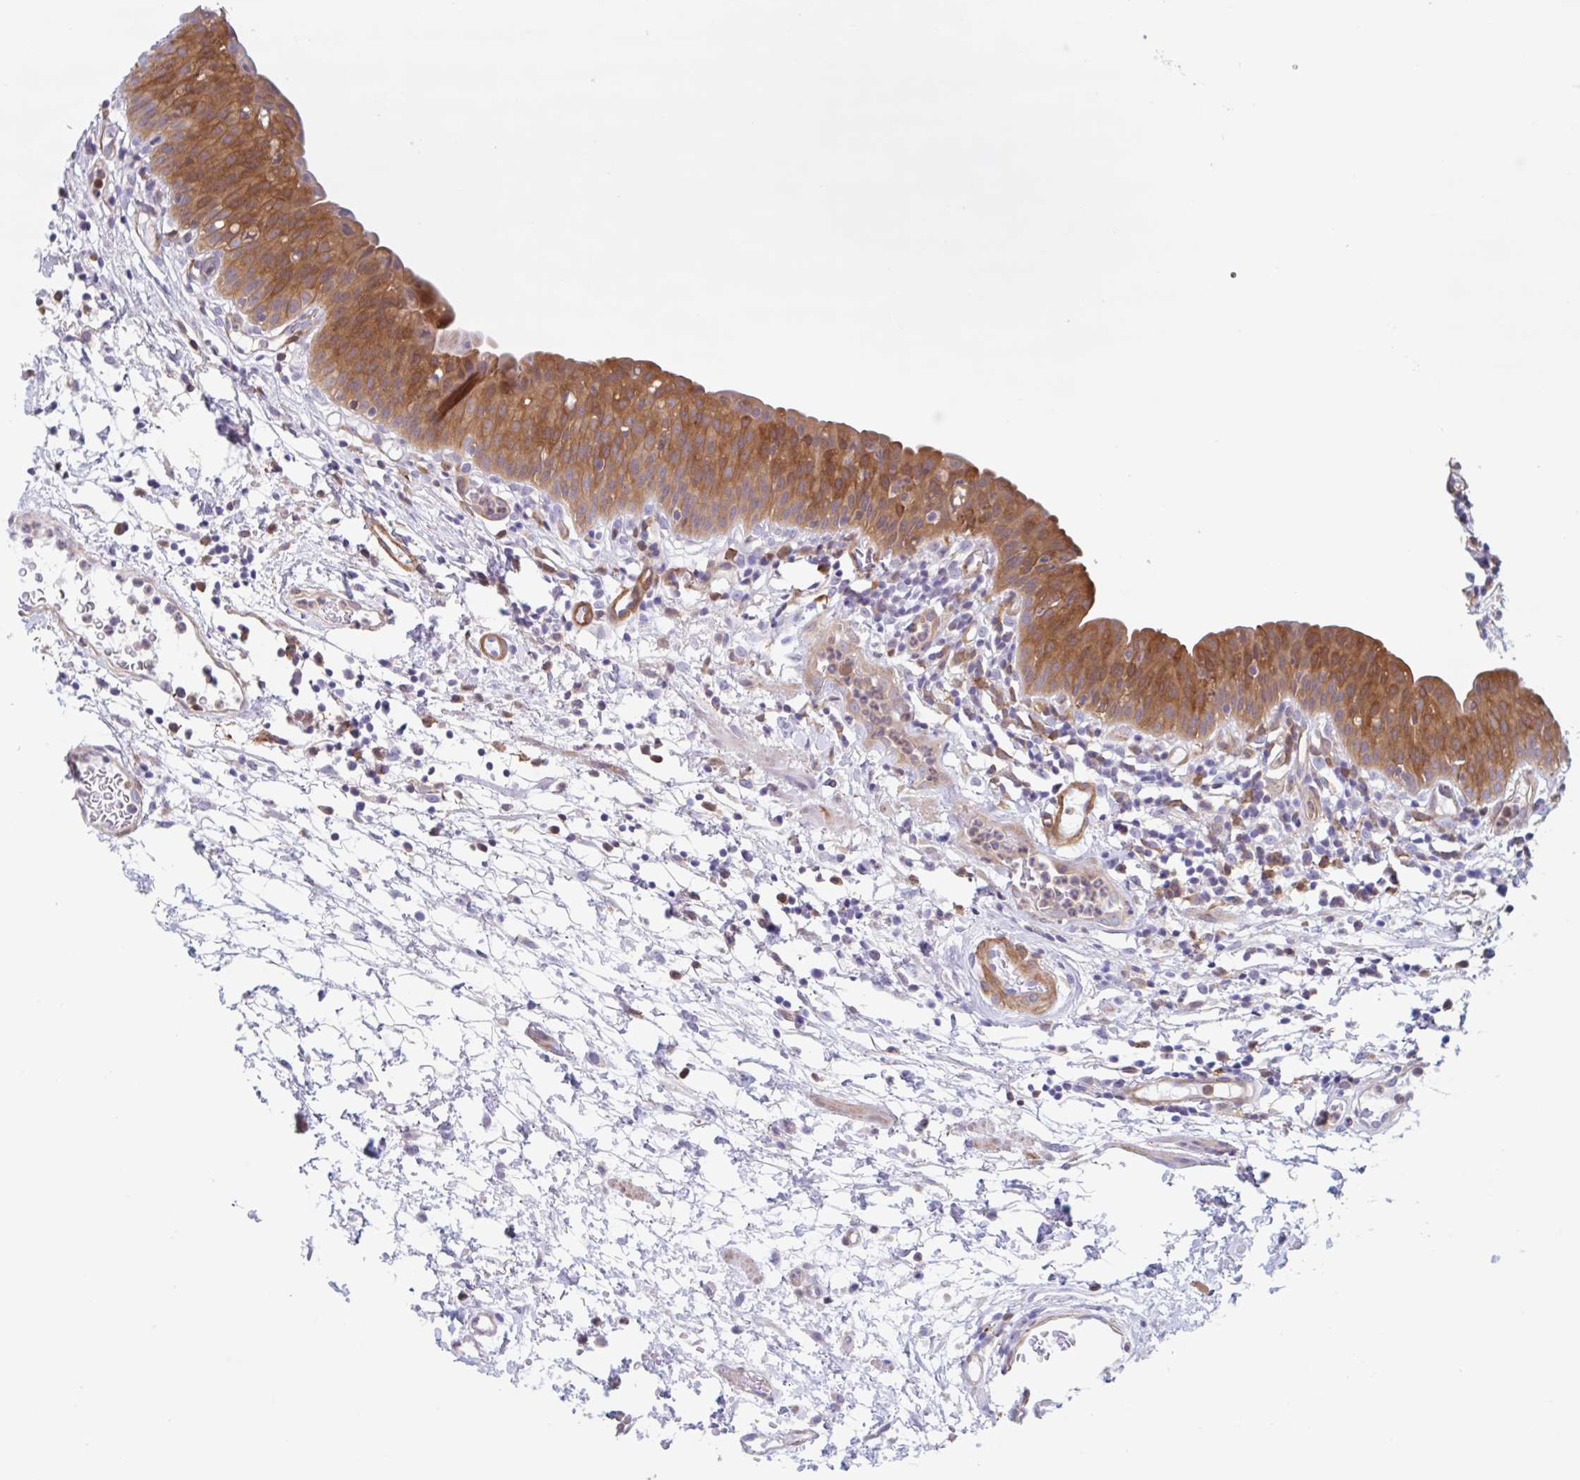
{"staining": {"intensity": "moderate", "quantity": ">75%", "location": "cytoplasmic/membranous,nuclear"}, "tissue": "urinary bladder", "cell_type": "Urothelial cells", "image_type": "normal", "snomed": [{"axis": "morphology", "description": "Normal tissue, NOS"}, {"axis": "morphology", "description": "Inflammation, NOS"}, {"axis": "topography", "description": "Urinary bladder"}], "caption": "Urothelial cells reveal moderate cytoplasmic/membranous,nuclear positivity in approximately >75% of cells in benign urinary bladder.", "gene": "EFHD1", "patient": {"sex": "male", "age": 57}}